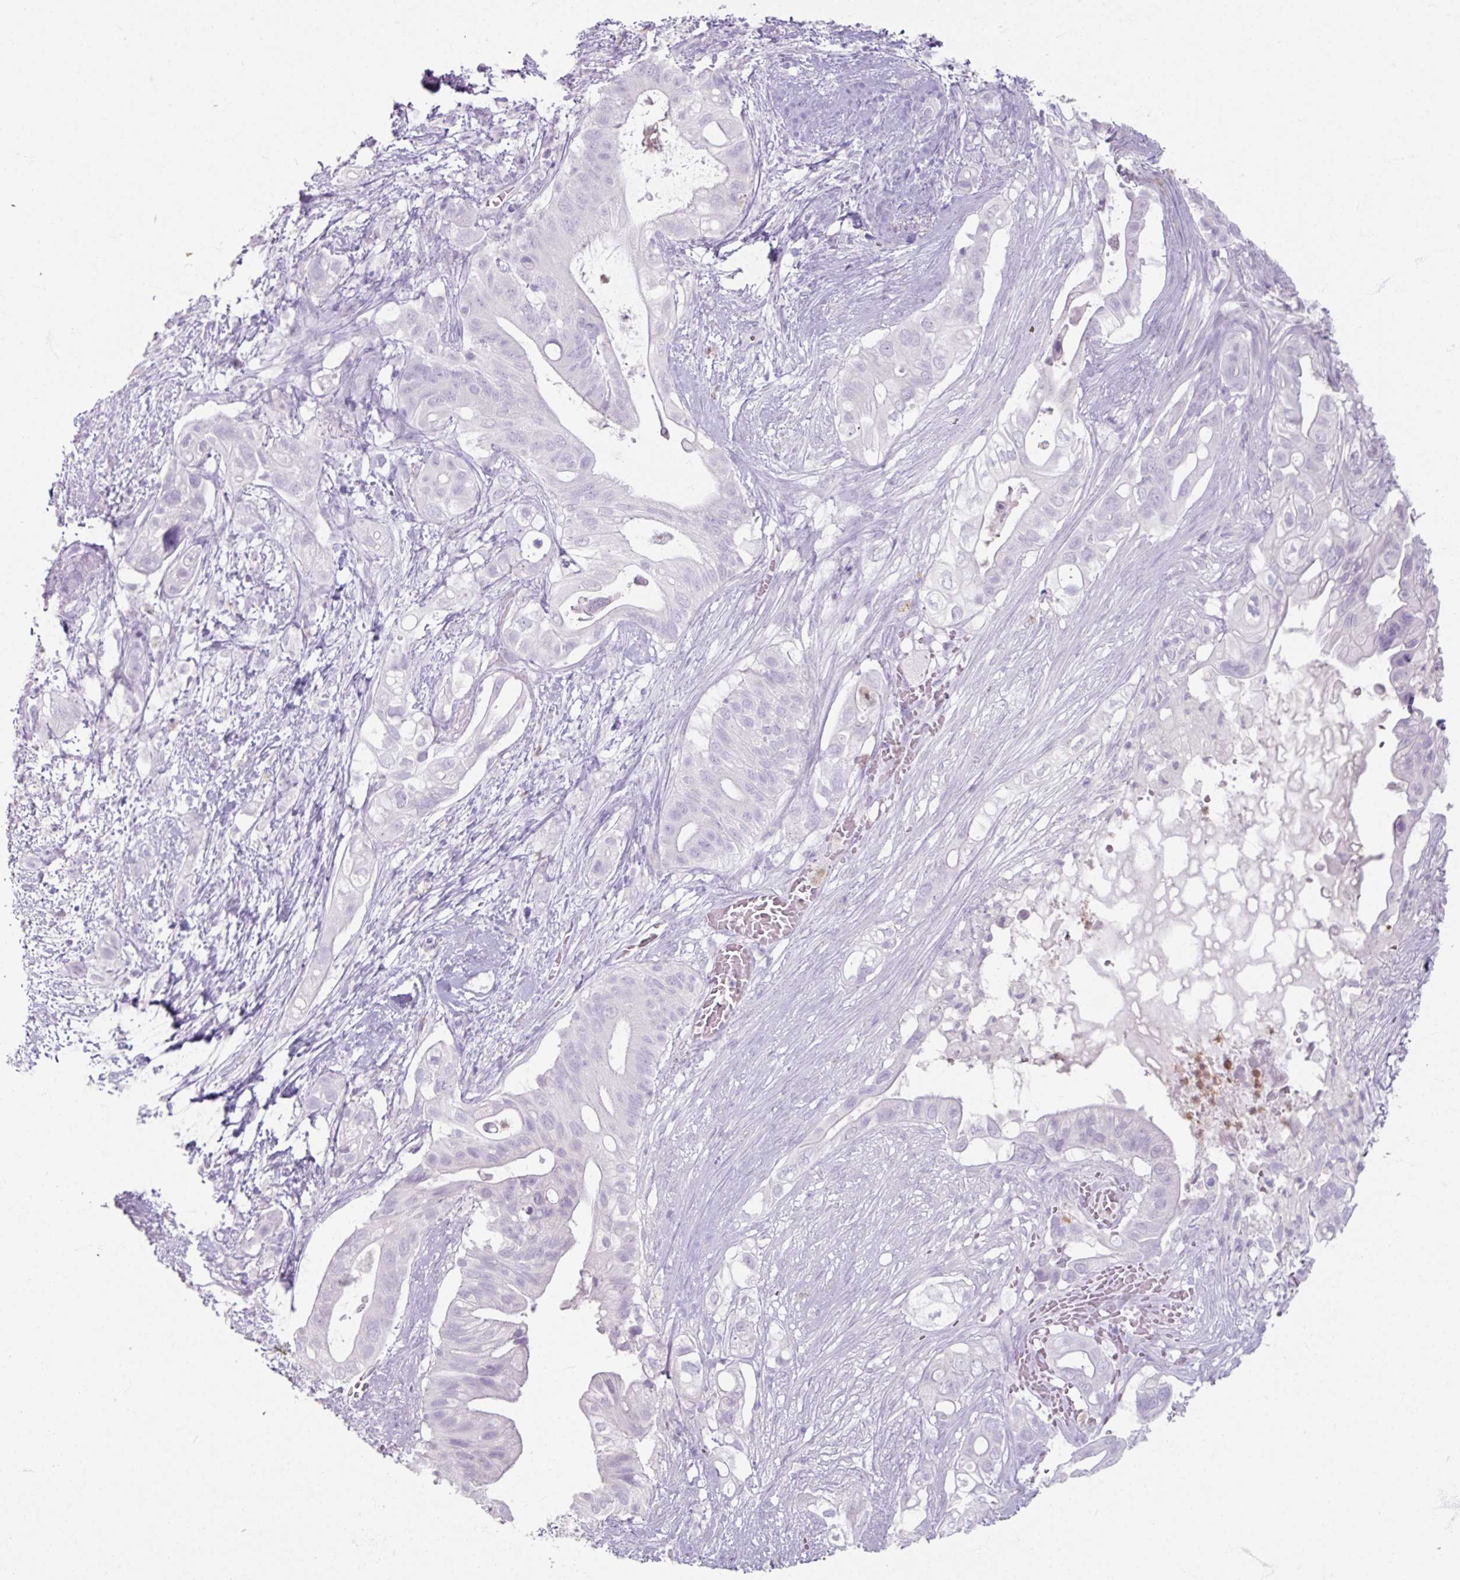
{"staining": {"intensity": "negative", "quantity": "none", "location": "none"}, "tissue": "pancreatic cancer", "cell_type": "Tumor cells", "image_type": "cancer", "snomed": [{"axis": "morphology", "description": "Adenocarcinoma, NOS"}, {"axis": "topography", "description": "Pancreas"}], "caption": "This is an immunohistochemistry (IHC) histopathology image of human pancreatic adenocarcinoma. There is no positivity in tumor cells.", "gene": "ARG1", "patient": {"sex": "female", "age": 72}}